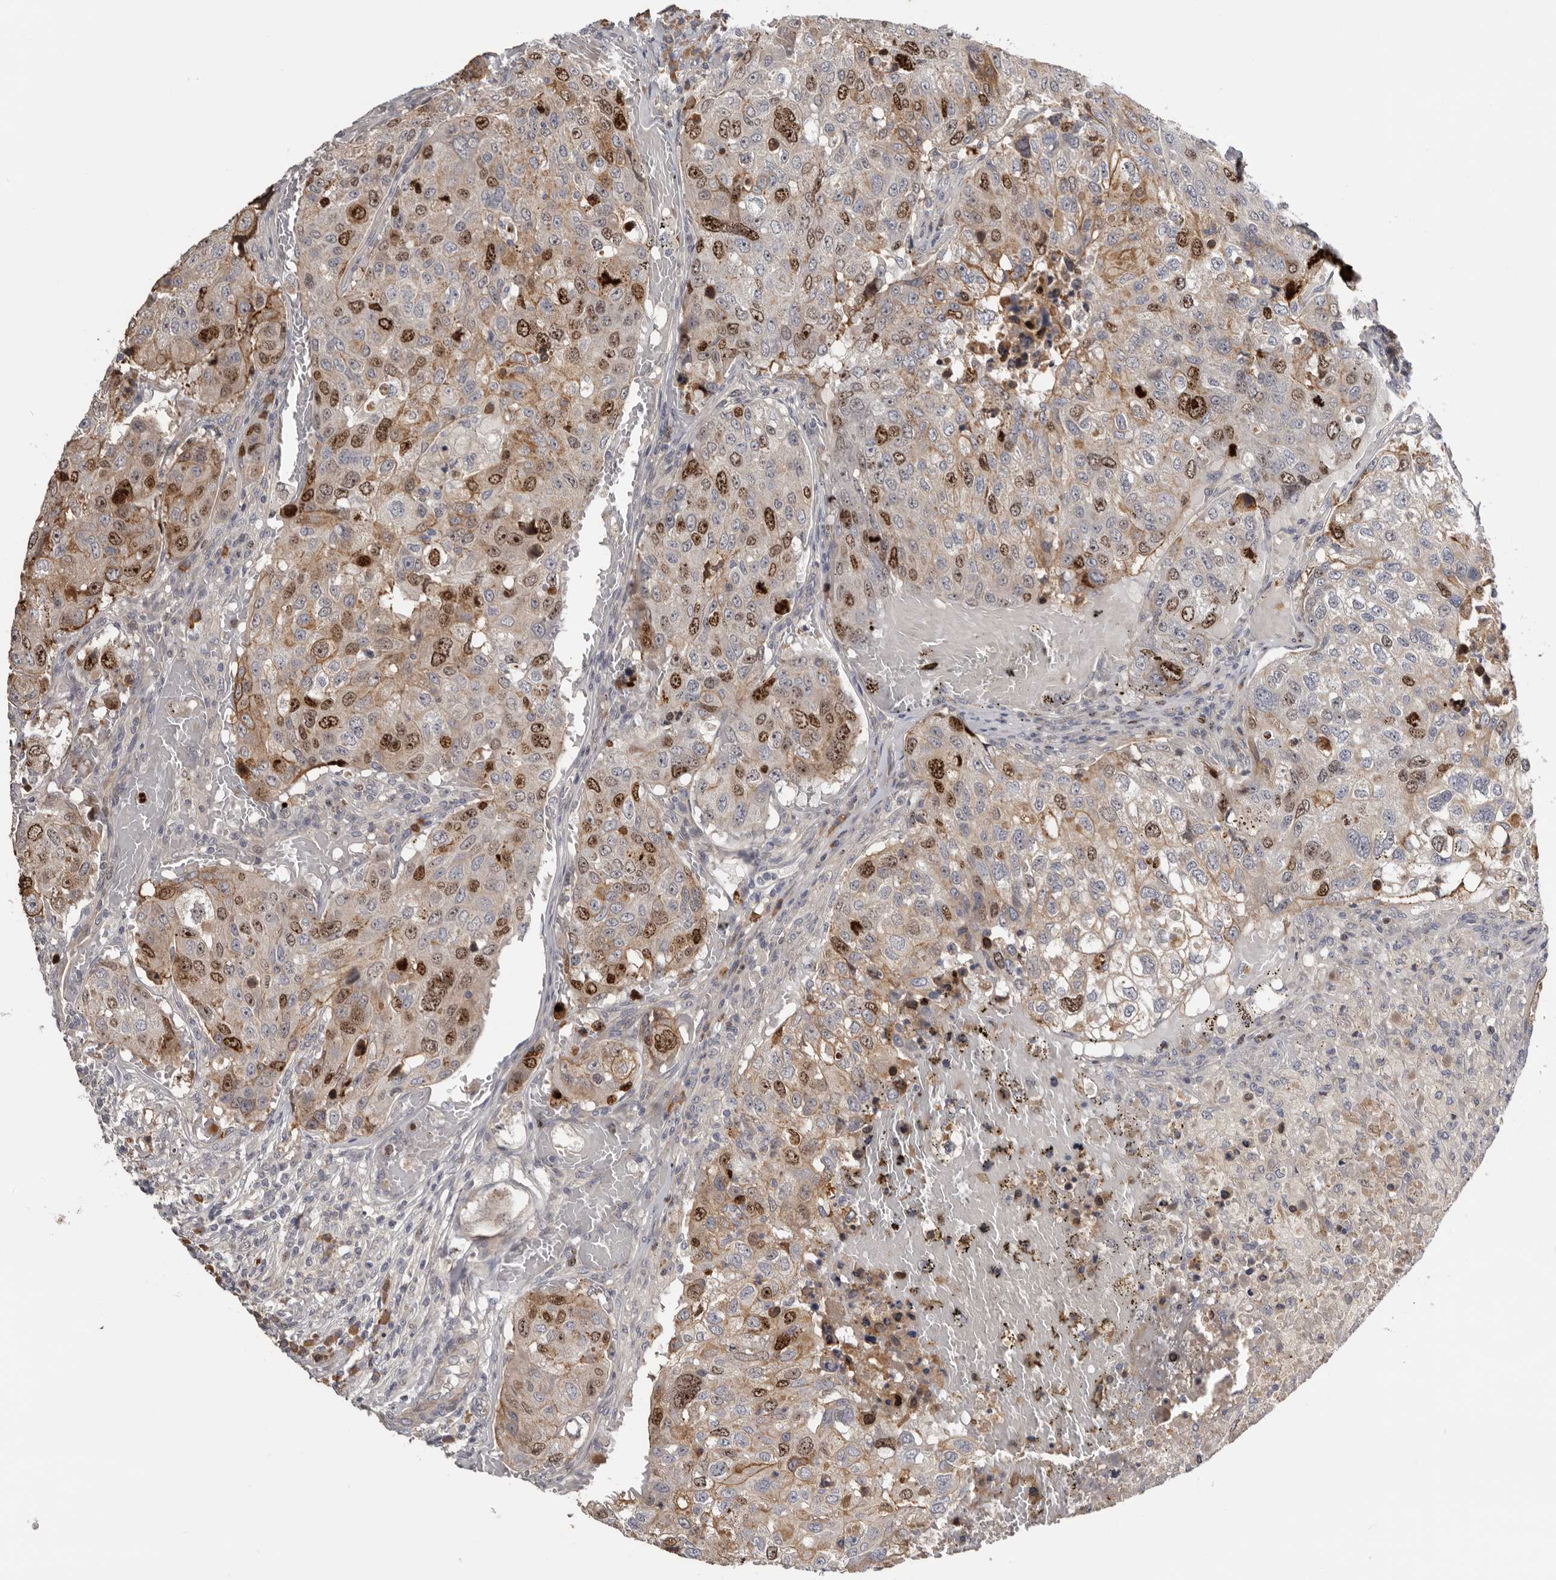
{"staining": {"intensity": "strong", "quantity": "25%-75%", "location": "cytoplasmic/membranous,nuclear"}, "tissue": "urothelial cancer", "cell_type": "Tumor cells", "image_type": "cancer", "snomed": [{"axis": "morphology", "description": "Urothelial carcinoma, High grade"}, {"axis": "topography", "description": "Lymph node"}, {"axis": "topography", "description": "Urinary bladder"}], "caption": "A high amount of strong cytoplasmic/membranous and nuclear staining is present in about 25%-75% of tumor cells in urothelial carcinoma (high-grade) tissue. (Stains: DAB (3,3'-diaminobenzidine) in brown, nuclei in blue, Microscopy: brightfield microscopy at high magnification).", "gene": "CDCA8", "patient": {"sex": "male", "age": 51}}